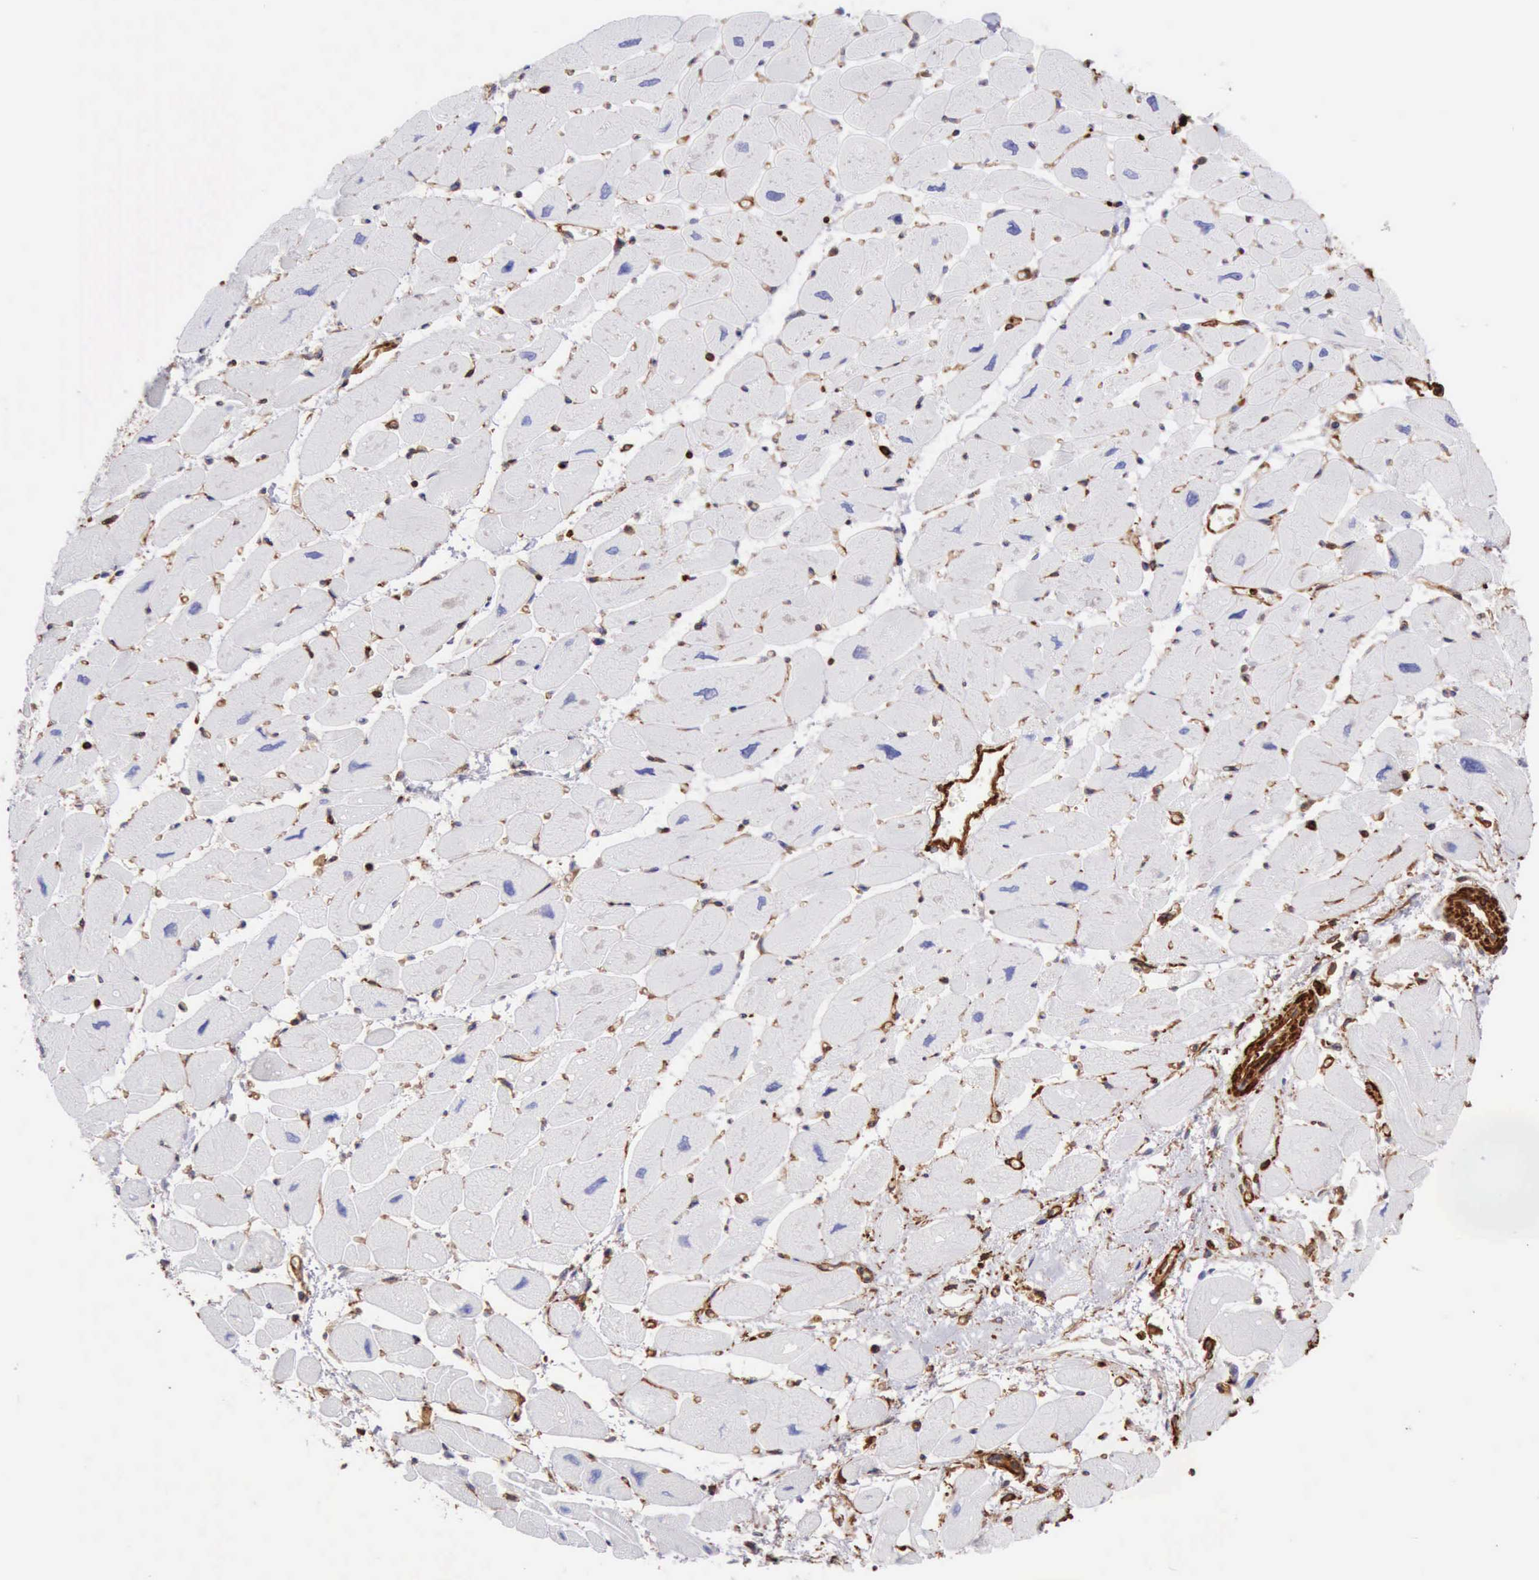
{"staining": {"intensity": "negative", "quantity": "none", "location": "none"}, "tissue": "heart muscle", "cell_type": "Cardiomyocytes", "image_type": "normal", "snomed": [{"axis": "morphology", "description": "Normal tissue, NOS"}, {"axis": "topography", "description": "Heart"}], "caption": "Immunohistochemistry (IHC) of unremarkable human heart muscle demonstrates no expression in cardiomyocytes.", "gene": "FLNA", "patient": {"sex": "female", "age": 54}}